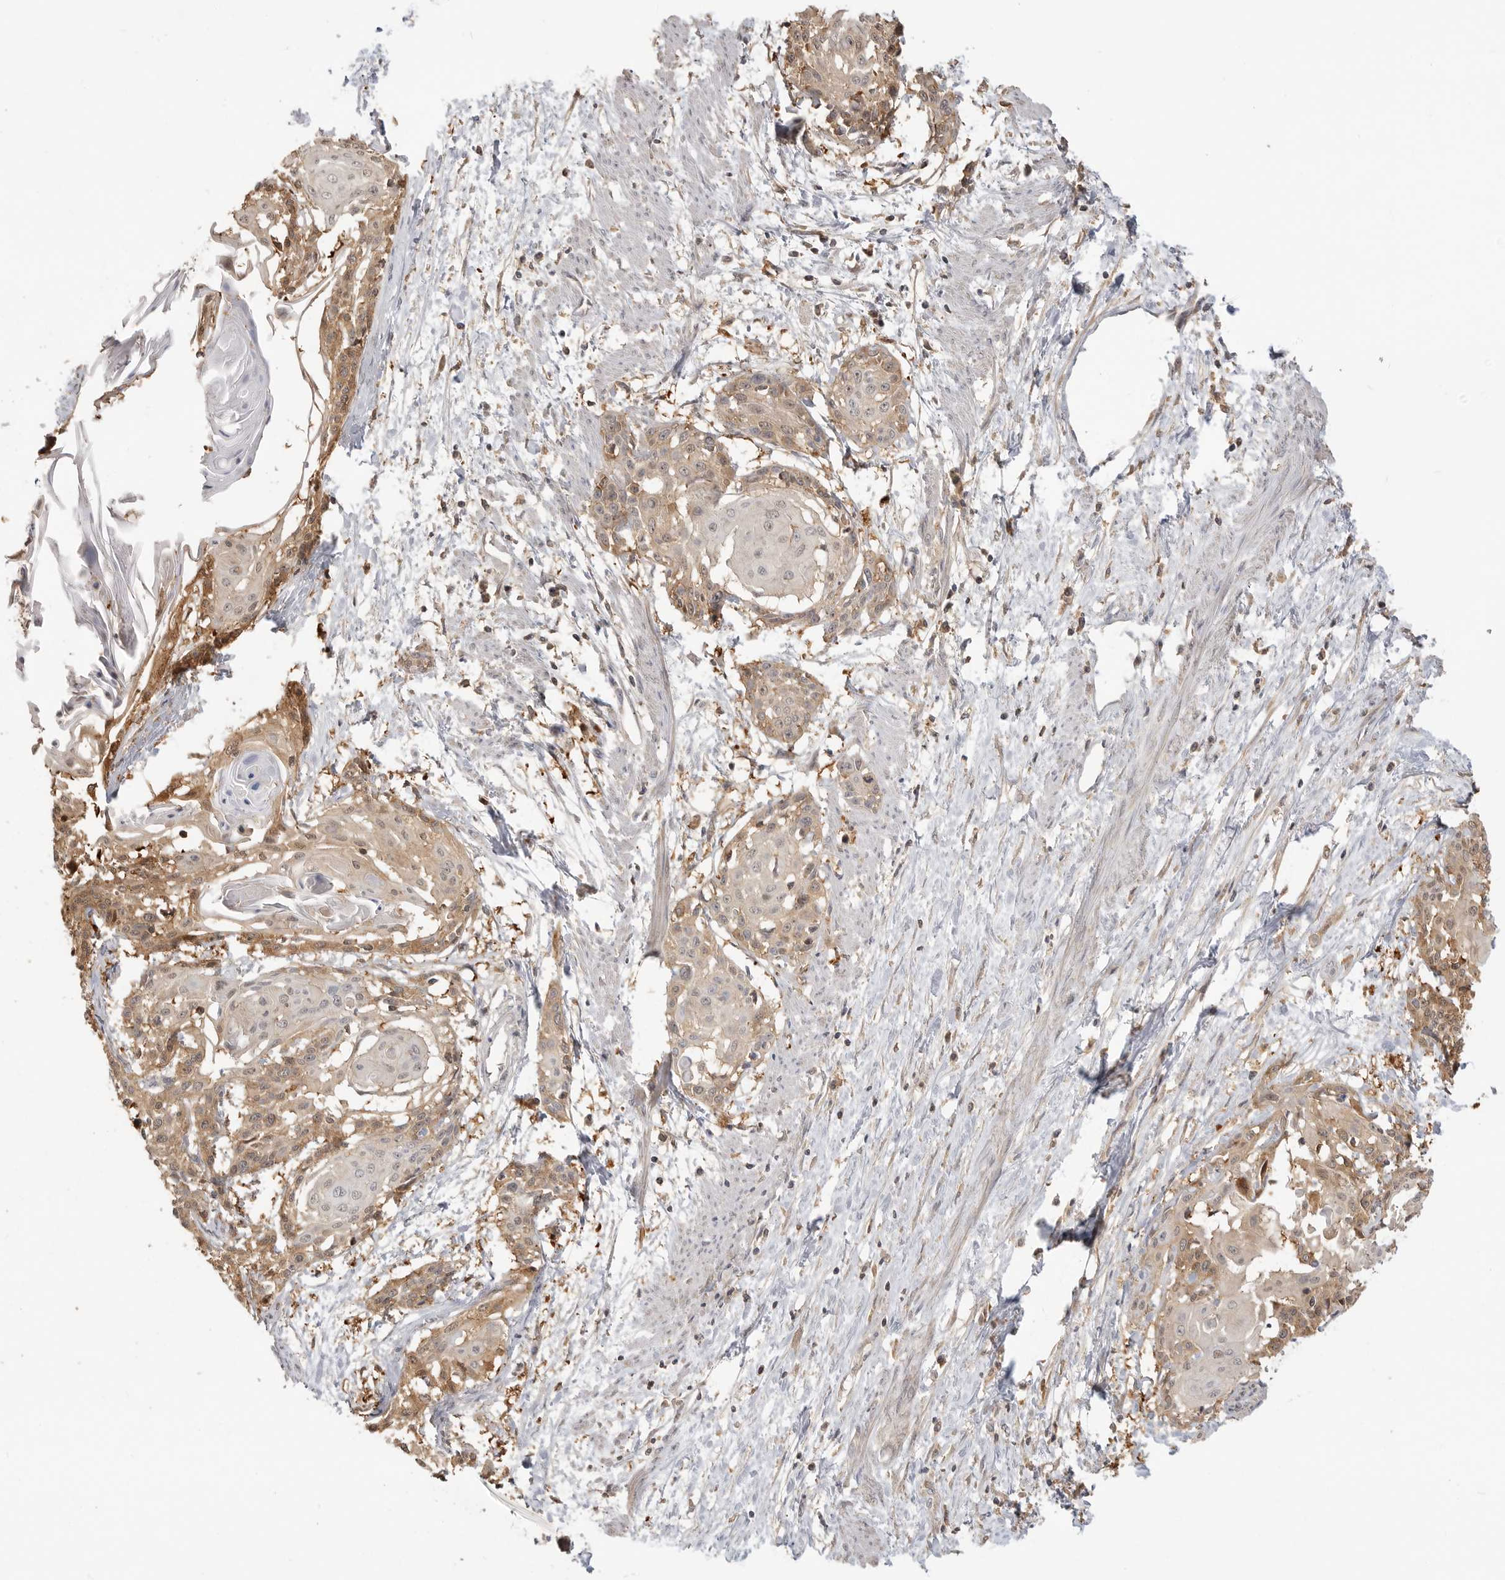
{"staining": {"intensity": "moderate", "quantity": ">75%", "location": "cytoplasmic/membranous"}, "tissue": "cervical cancer", "cell_type": "Tumor cells", "image_type": "cancer", "snomed": [{"axis": "morphology", "description": "Squamous cell carcinoma, NOS"}, {"axis": "topography", "description": "Cervix"}], "caption": "Tumor cells demonstrate medium levels of moderate cytoplasmic/membranous positivity in about >75% of cells in human squamous cell carcinoma (cervical). Nuclei are stained in blue.", "gene": "CLDN12", "patient": {"sex": "female", "age": 57}}